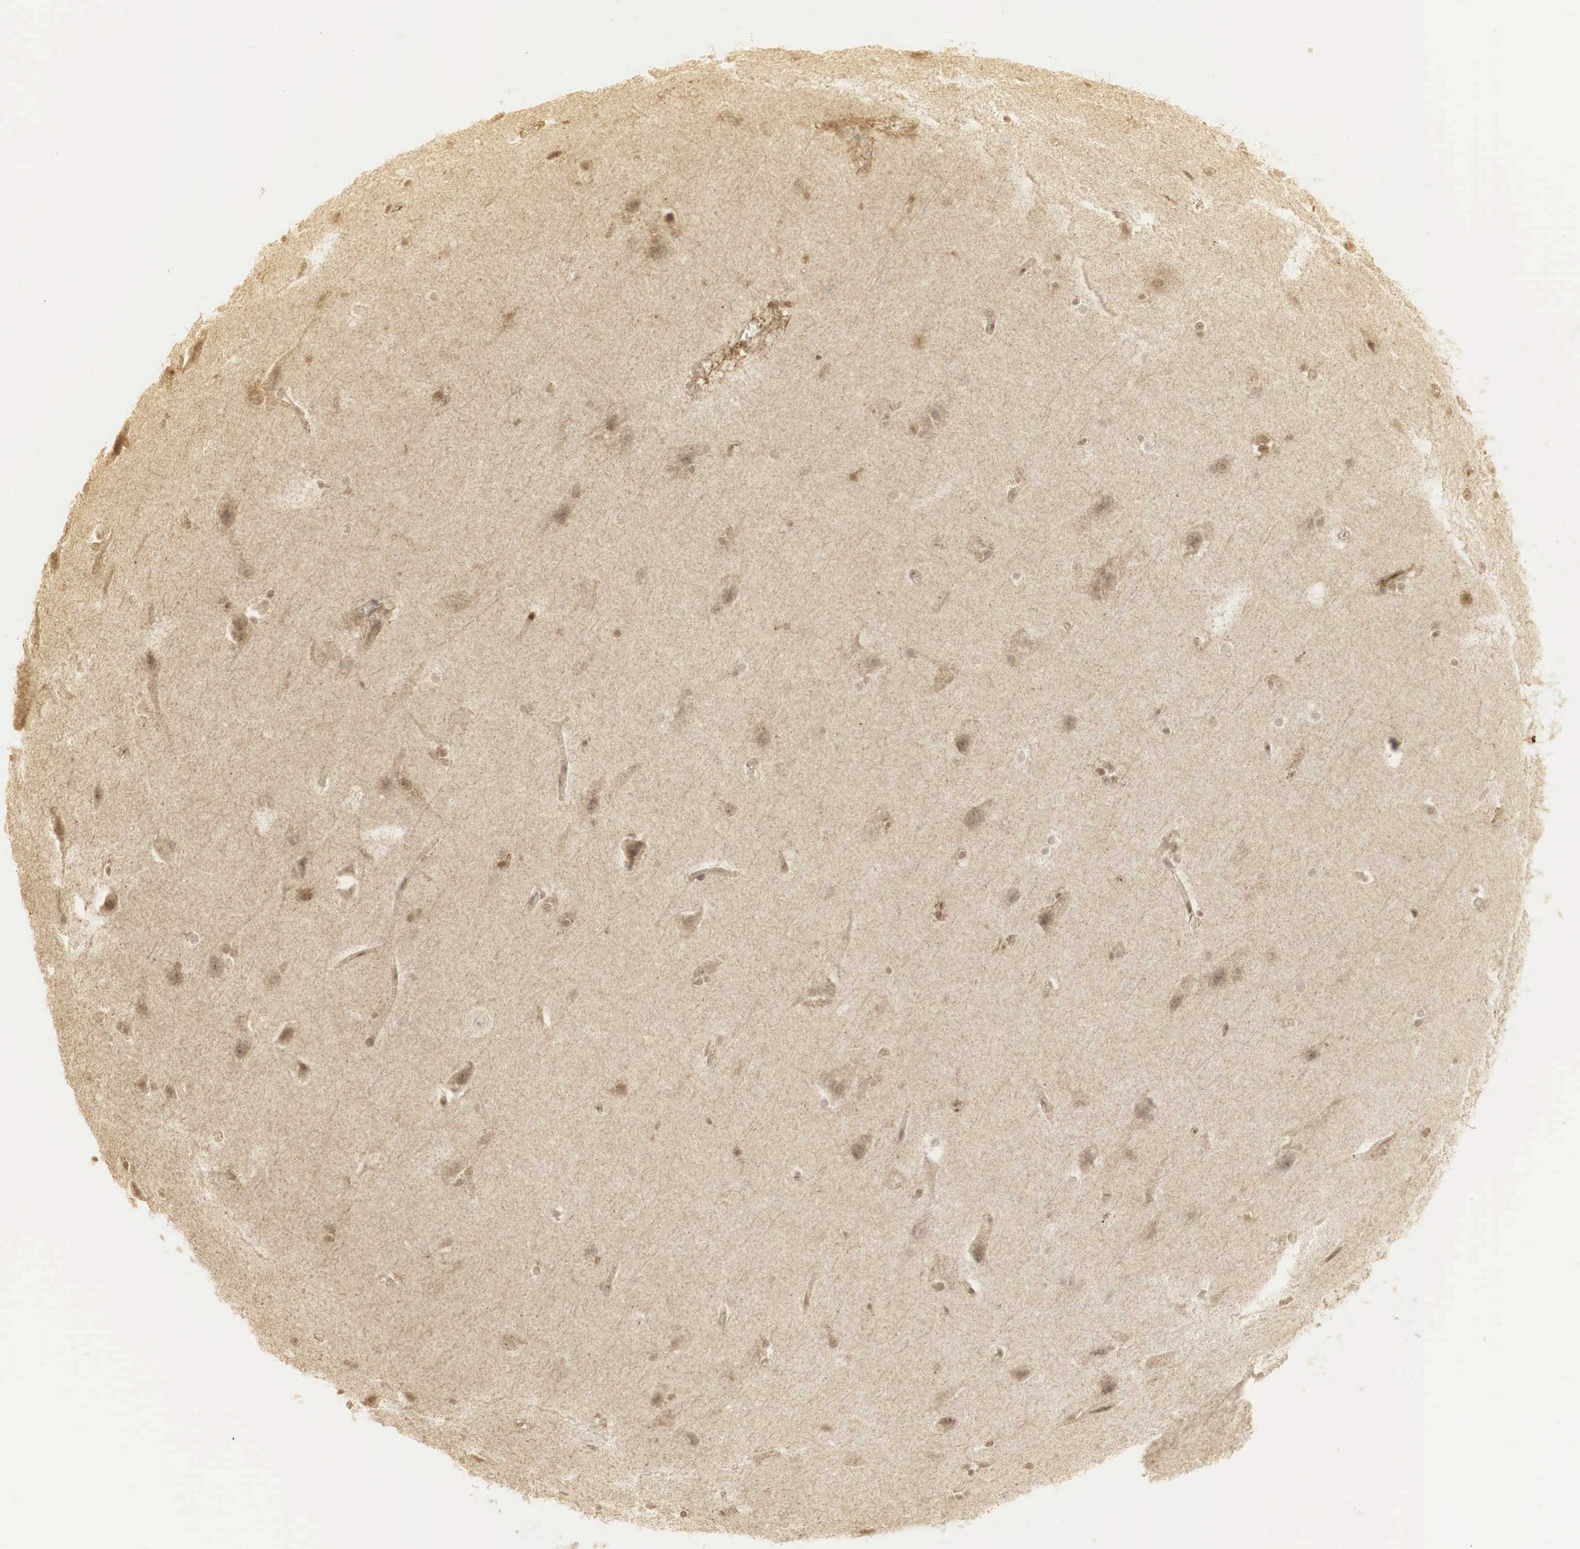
{"staining": {"intensity": "moderate", "quantity": ">75%", "location": "nuclear"}, "tissue": "cerebral cortex", "cell_type": "Endothelial cells", "image_type": "normal", "snomed": [{"axis": "morphology", "description": "Normal tissue, NOS"}, {"axis": "topography", "description": "Cerebral cortex"}, {"axis": "topography", "description": "Hippocampus"}], "caption": "A medium amount of moderate nuclear expression is appreciated in approximately >75% of endothelial cells in benign cerebral cortex.", "gene": "RNF113A", "patient": {"sex": "female", "age": 19}}